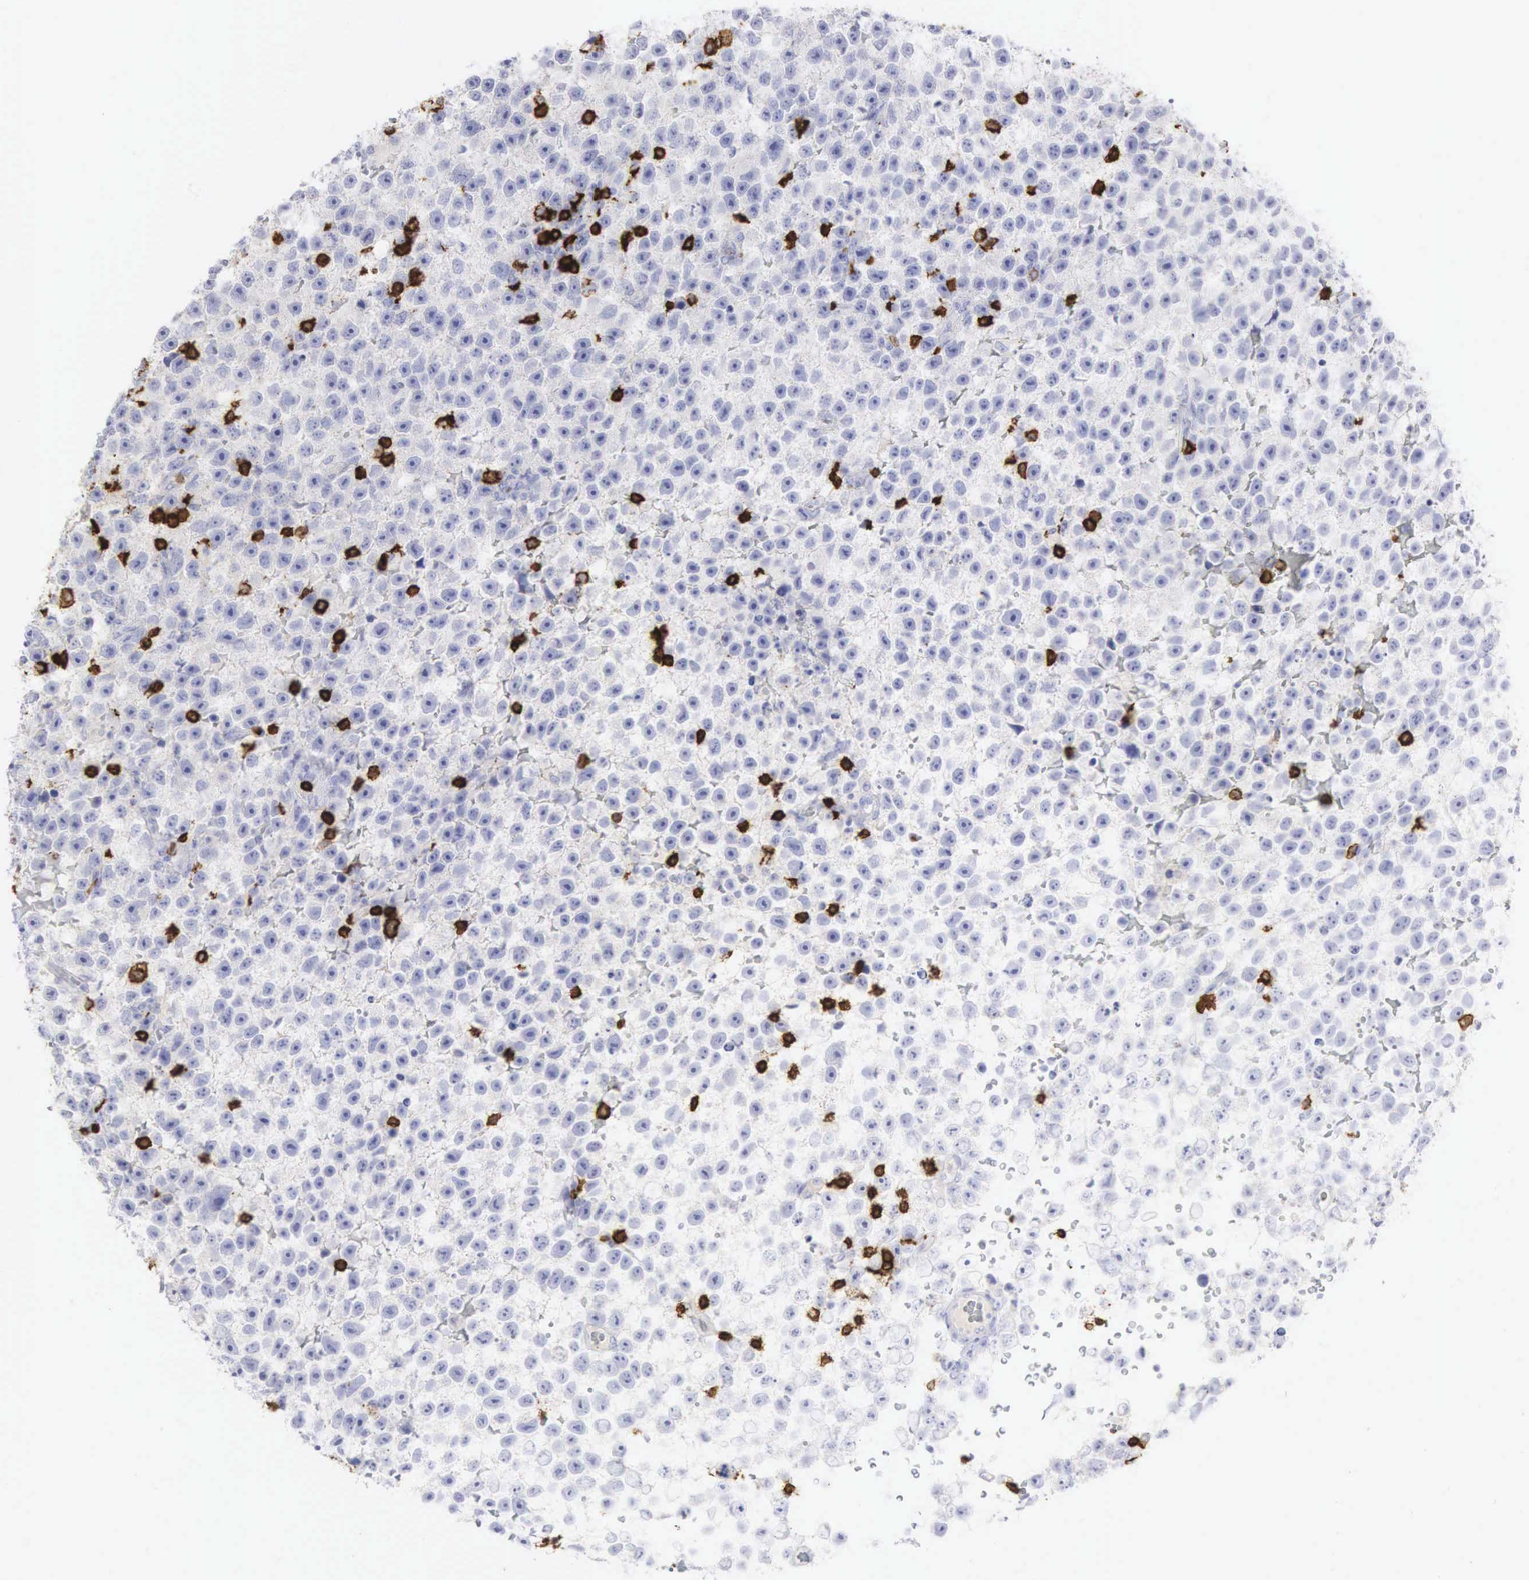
{"staining": {"intensity": "negative", "quantity": "none", "location": "none"}, "tissue": "testis cancer", "cell_type": "Tumor cells", "image_type": "cancer", "snomed": [{"axis": "morphology", "description": "Seminoma, NOS"}, {"axis": "topography", "description": "Testis"}], "caption": "Testis seminoma stained for a protein using IHC reveals no expression tumor cells.", "gene": "CD8A", "patient": {"sex": "male", "age": 33}}